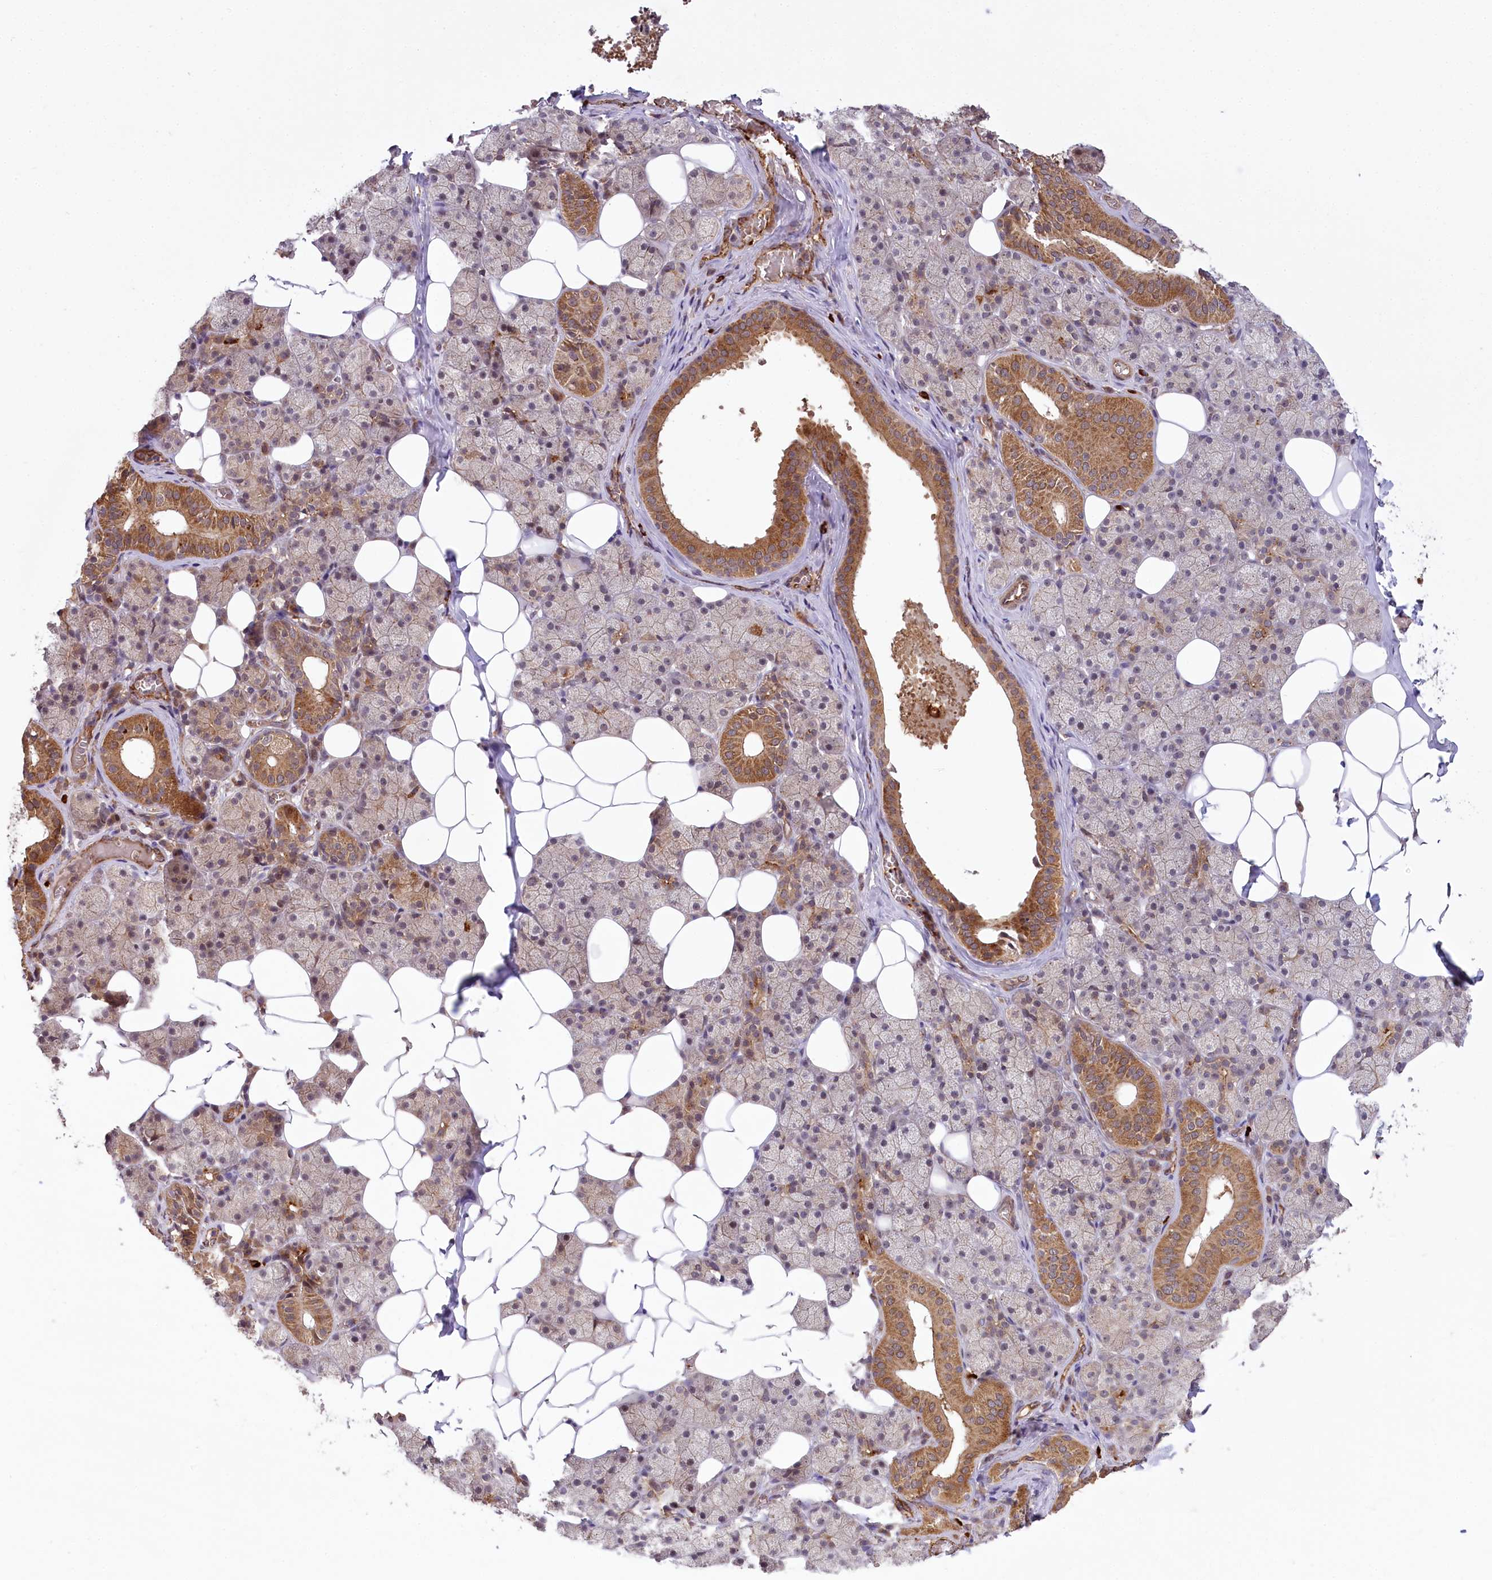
{"staining": {"intensity": "strong", "quantity": "25%-75%", "location": "cytoplasmic/membranous"}, "tissue": "salivary gland", "cell_type": "Glandular cells", "image_type": "normal", "snomed": [{"axis": "morphology", "description": "Normal tissue, NOS"}, {"axis": "topography", "description": "Salivary gland"}], "caption": "Unremarkable salivary gland demonstrates strong cytoplasmic/membranous expression in about 25%-75% of glandular cells The staining was performed using DAB (3,3'-diaminobenzidine) to visualize the protein expression in brown, while the nuclei were stained in blue with hematoxylin (Magnification: 20x)..", "gene": "CARD19", "patient": {"sex": "female", "age": 33}}